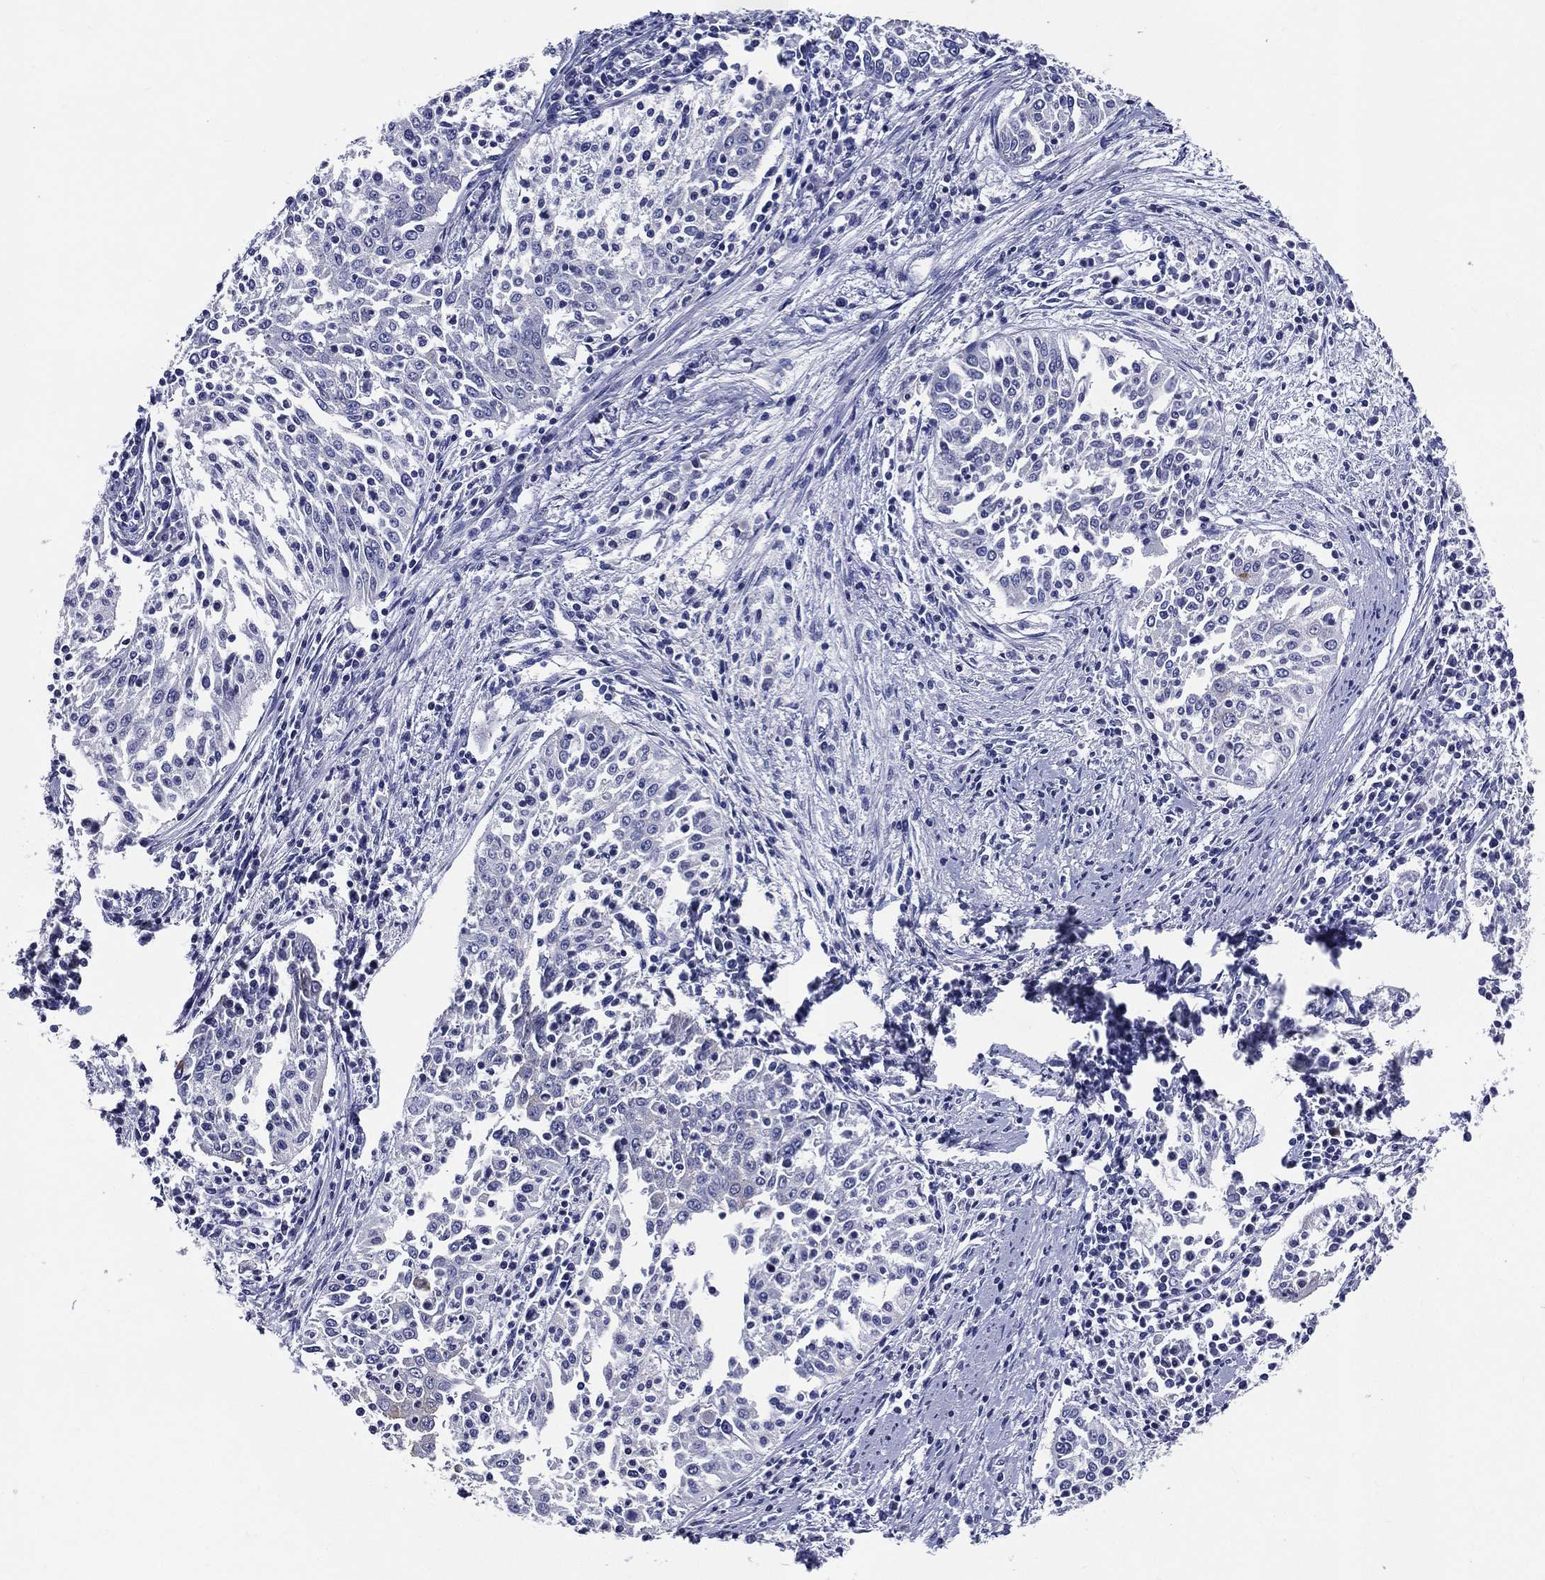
{"staining": {"intensity": "moderate", "quantity": "<25%", "location": "cytoplasmic/membranous"}, "tissue": "cervical cancer", "cell_type": "Tumor cells", "image_type": "cancer", "snomed": [{"axis": "morphology", "description": "Squamous cell carcinoma, NOS"}, {"axis": "topography", "description": "Cervix"}], "caption": "DAB immunohistochemical staining of cervical squamous cell carcinoma exhibits moderate cytoplasmic/membranous protein positivity in approximately <25% of tumor cells.", "gene": "ACE2", "patient": {"sex": "female", "age": 41}}